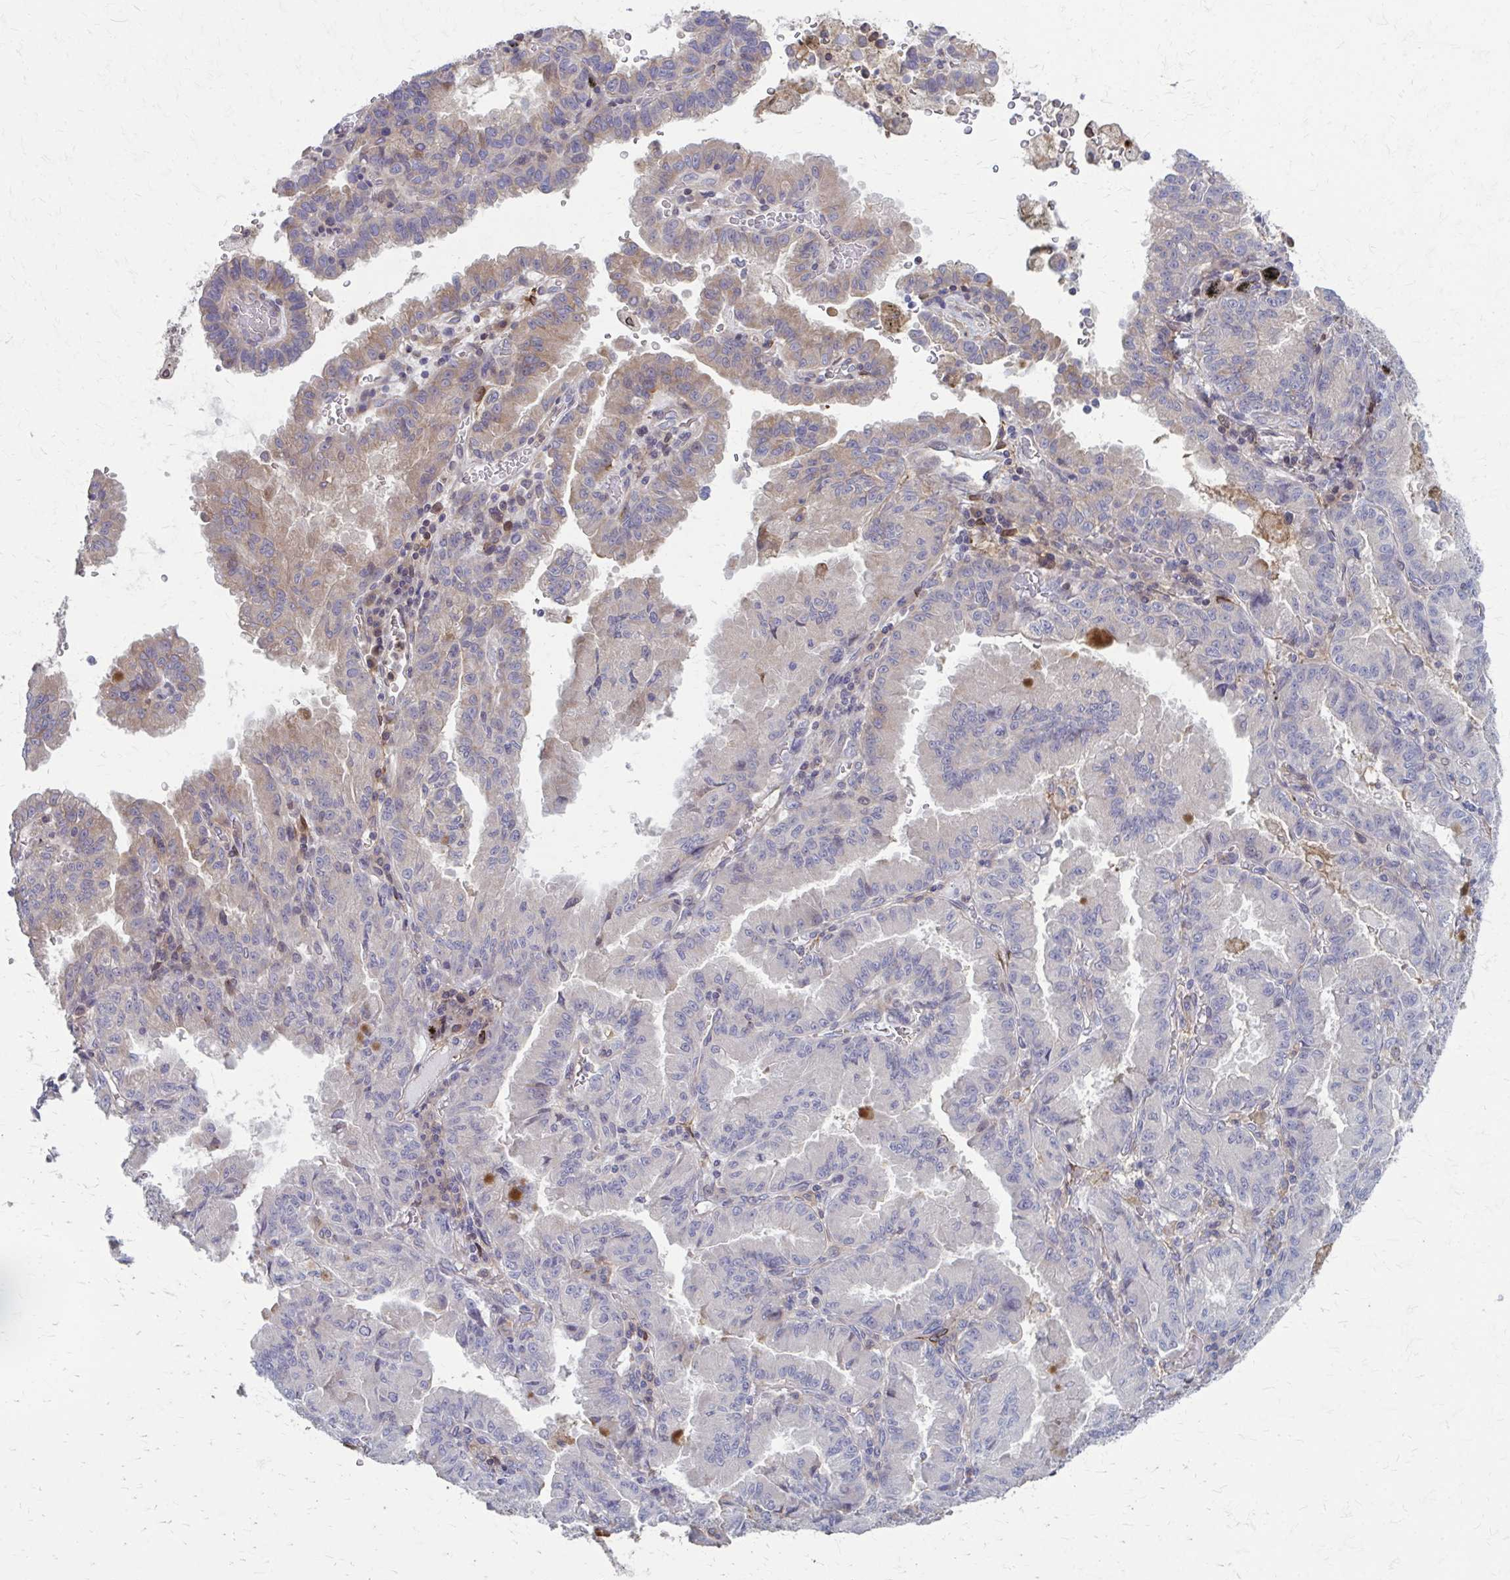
{"staining": {"intensity": "weak", "quantity": "<25%", "location": "cytoplasmic/membranous"}, "tissue": "lung cancer", "cell_type": "Tumor cells", "image_type": "cancer", "snomed": [{"axis": "morphology", "description": "Adenocarcinoma, NOS"}, {"axis": "topography", "description": "Lymph node"}, {"axis": "topography", "description": "Lung"}], "caption": "Immunohistochemical staining of lung cancer shows no significant staining in tumor cells.", "gene": "MMP14", "patient": {"sex": "male", "age": 66}}